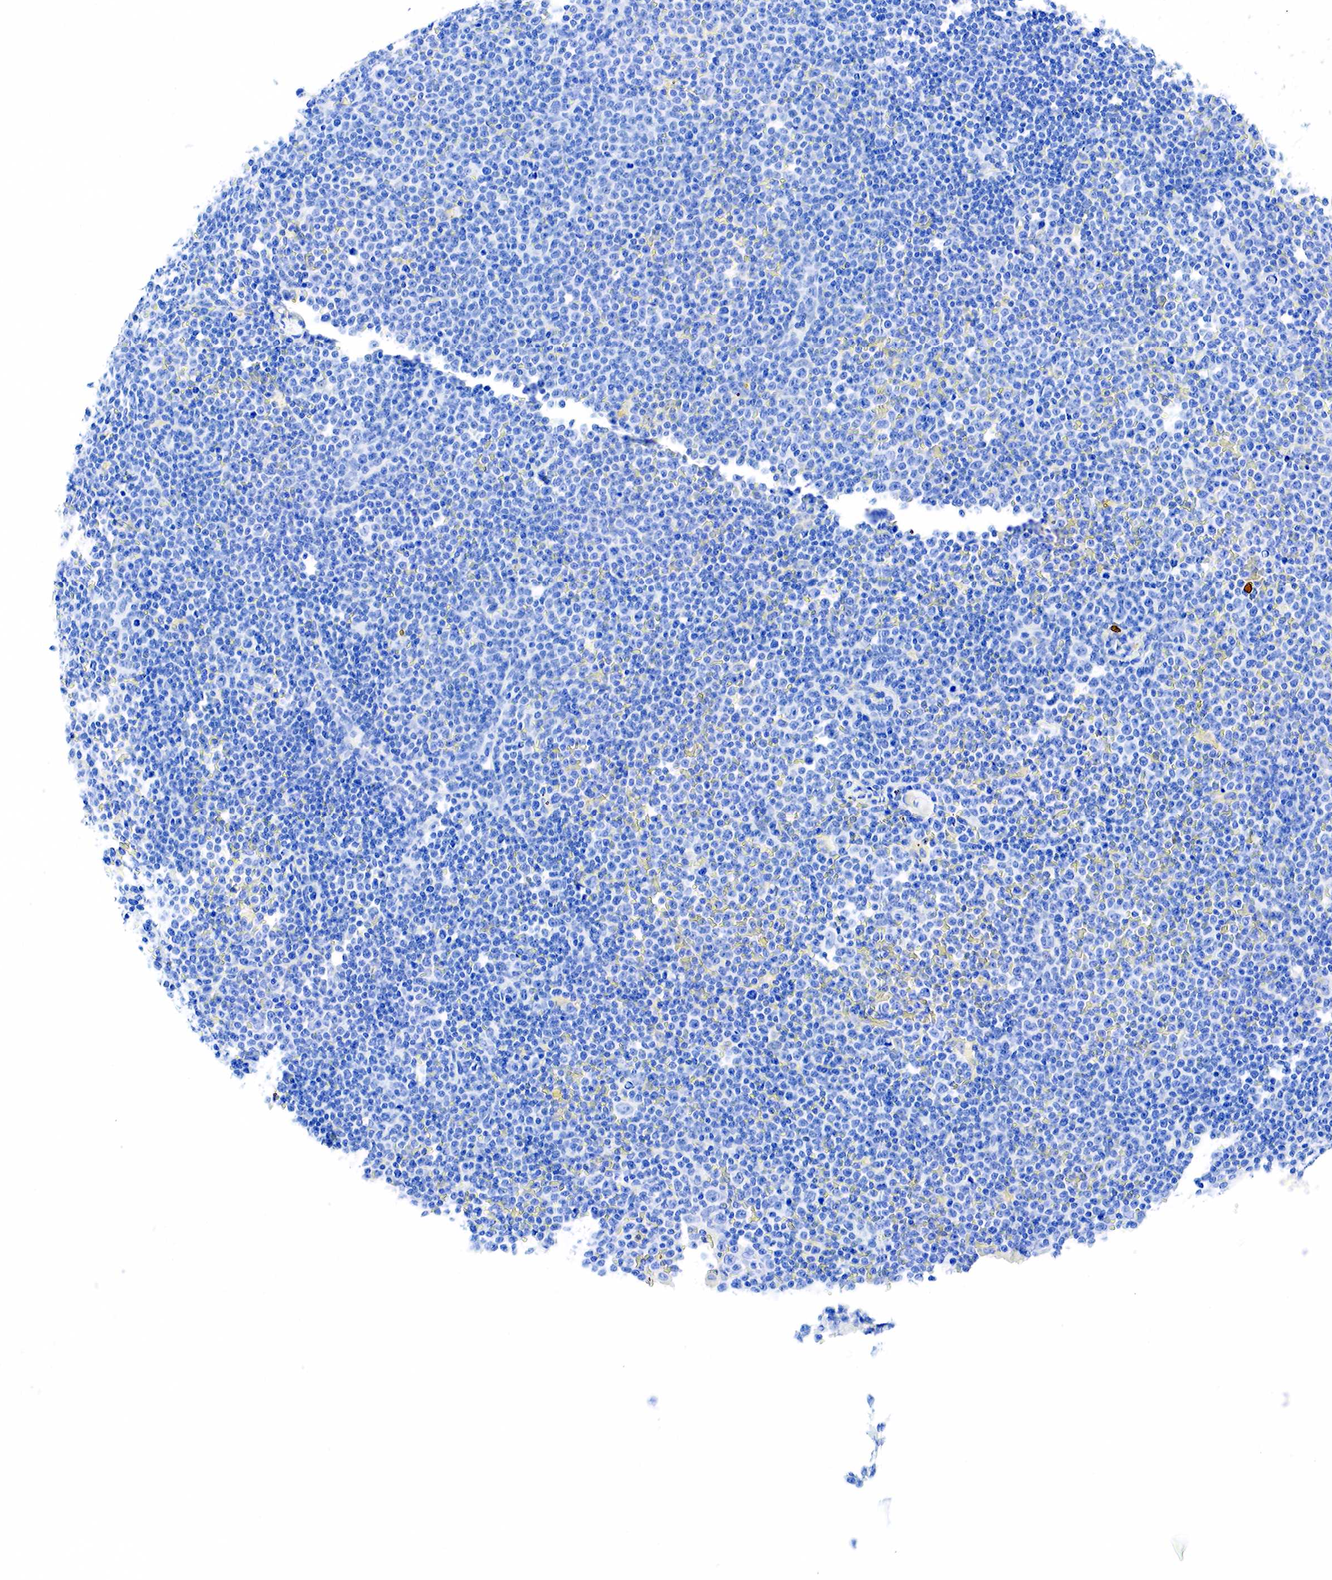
{"staining": {"intensity": "negative", "quantity": "none", "location": "none"}, "tissue": "lymphoma", "cell_type": "Tumor cells", "image_type": "cancer", "snomed": [{"axis": "morphology", "description": "Malignant lymphoma, non-Hodgkin's type, Low grade"}, {"axis": "topography", "description": "Lymph node"}], "caption": "Human malignant lymphoma, non-Hodgkin's type (low-grade) stained for a protein using IHC displays no positivity in tumor cells.", "gene": "KRT7", "patient": {"sex": "male", "age": 50}}